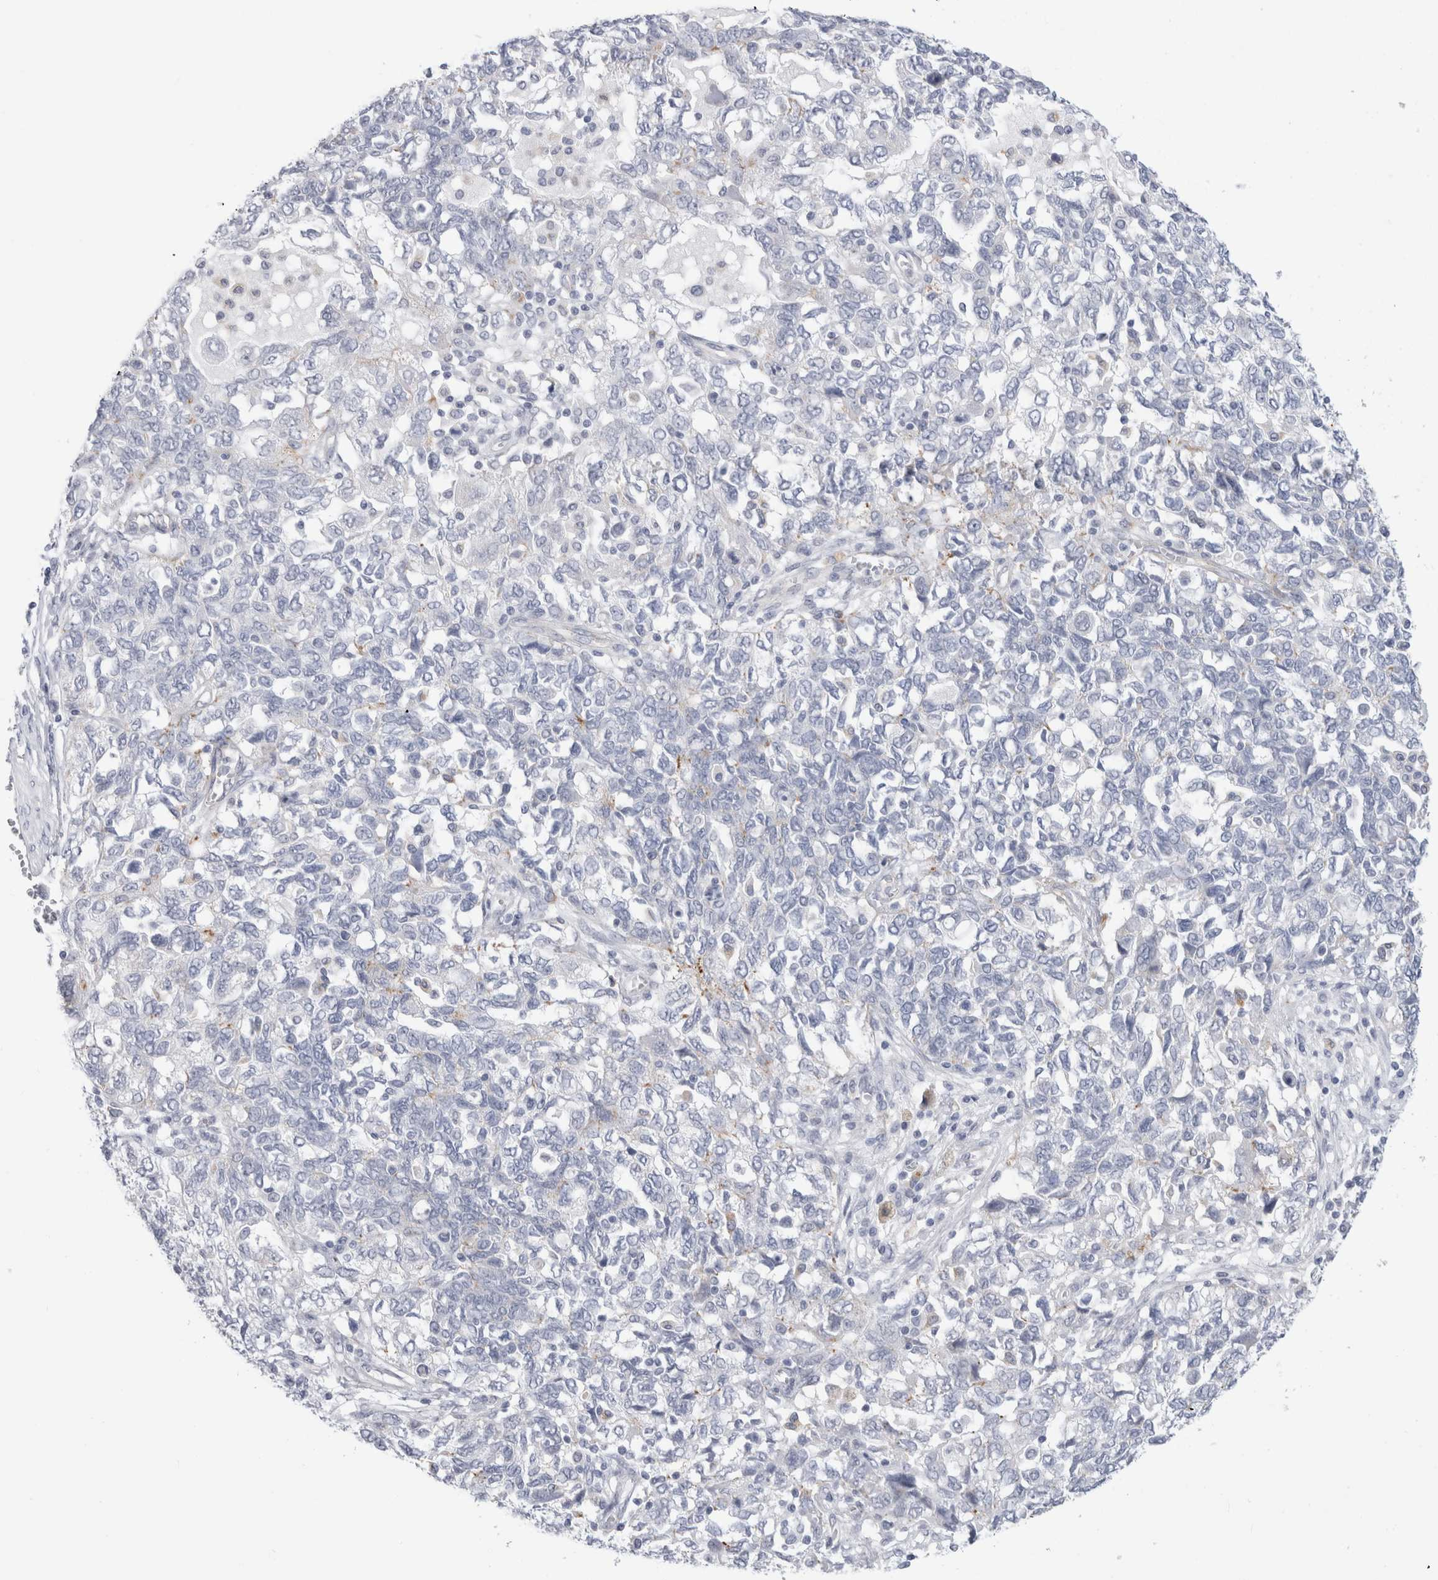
{"staining": {"intensity": "negative", "quantity": "none", "location": "none"}, "tissue": "ovarian cancer", "cell_type": "Tumor cells", "image_type": "cancer", "snomed": [{"axis": "morphology", "description": "Carcinoma, NOS"}, {"axis": "morphology", "description": "Cystadenocarcinoma, serous, NOS"}, {"axis": "topography", "description": "Ovary"}], "caption": "Immunohistochemical staining of human ovarian cancer (carcinoma) demonstrates no significant expression in tumor cells.", "gene": "ANKMY1", "patient": {"sex": "female", "age": 69}}